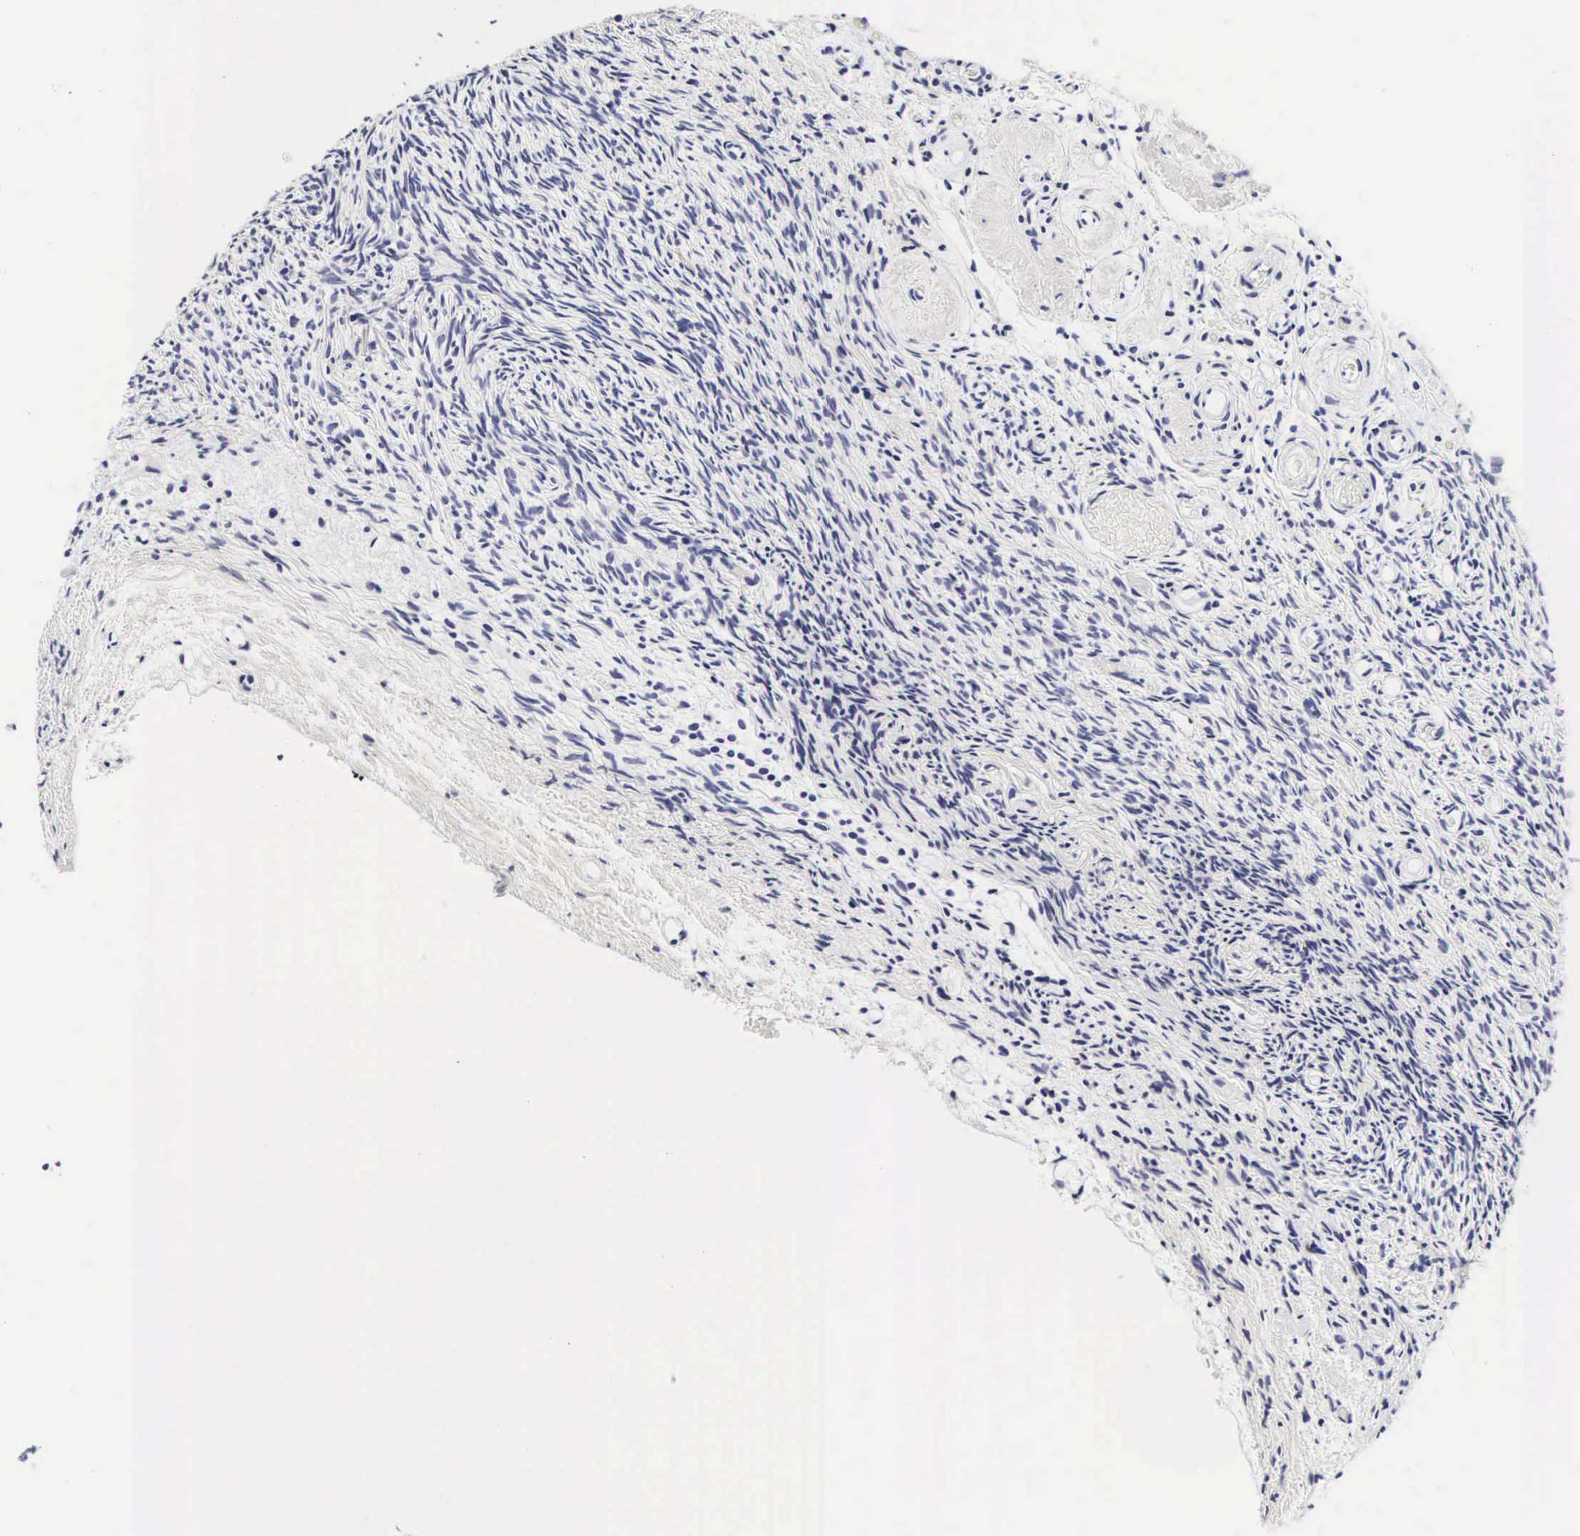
{"staining": {"intensity": "negative", "quantity": "none", "location": "none"}, "tissue": "ovary", "cell_type": "Ovarian stroma cells", "image_type": "normal", "snomed": [{"axis": "morphology", "description": "Normal tissue, NOS"}, {"axis": "topography", "description": "Ovary"}], "caption": "Ovary stained for a protein using immunohistochemistry (IHC) shows no expression ovarian stroma cells.", "gene": "RNASE6", "patient": {"sex": "female", "age": 78}}